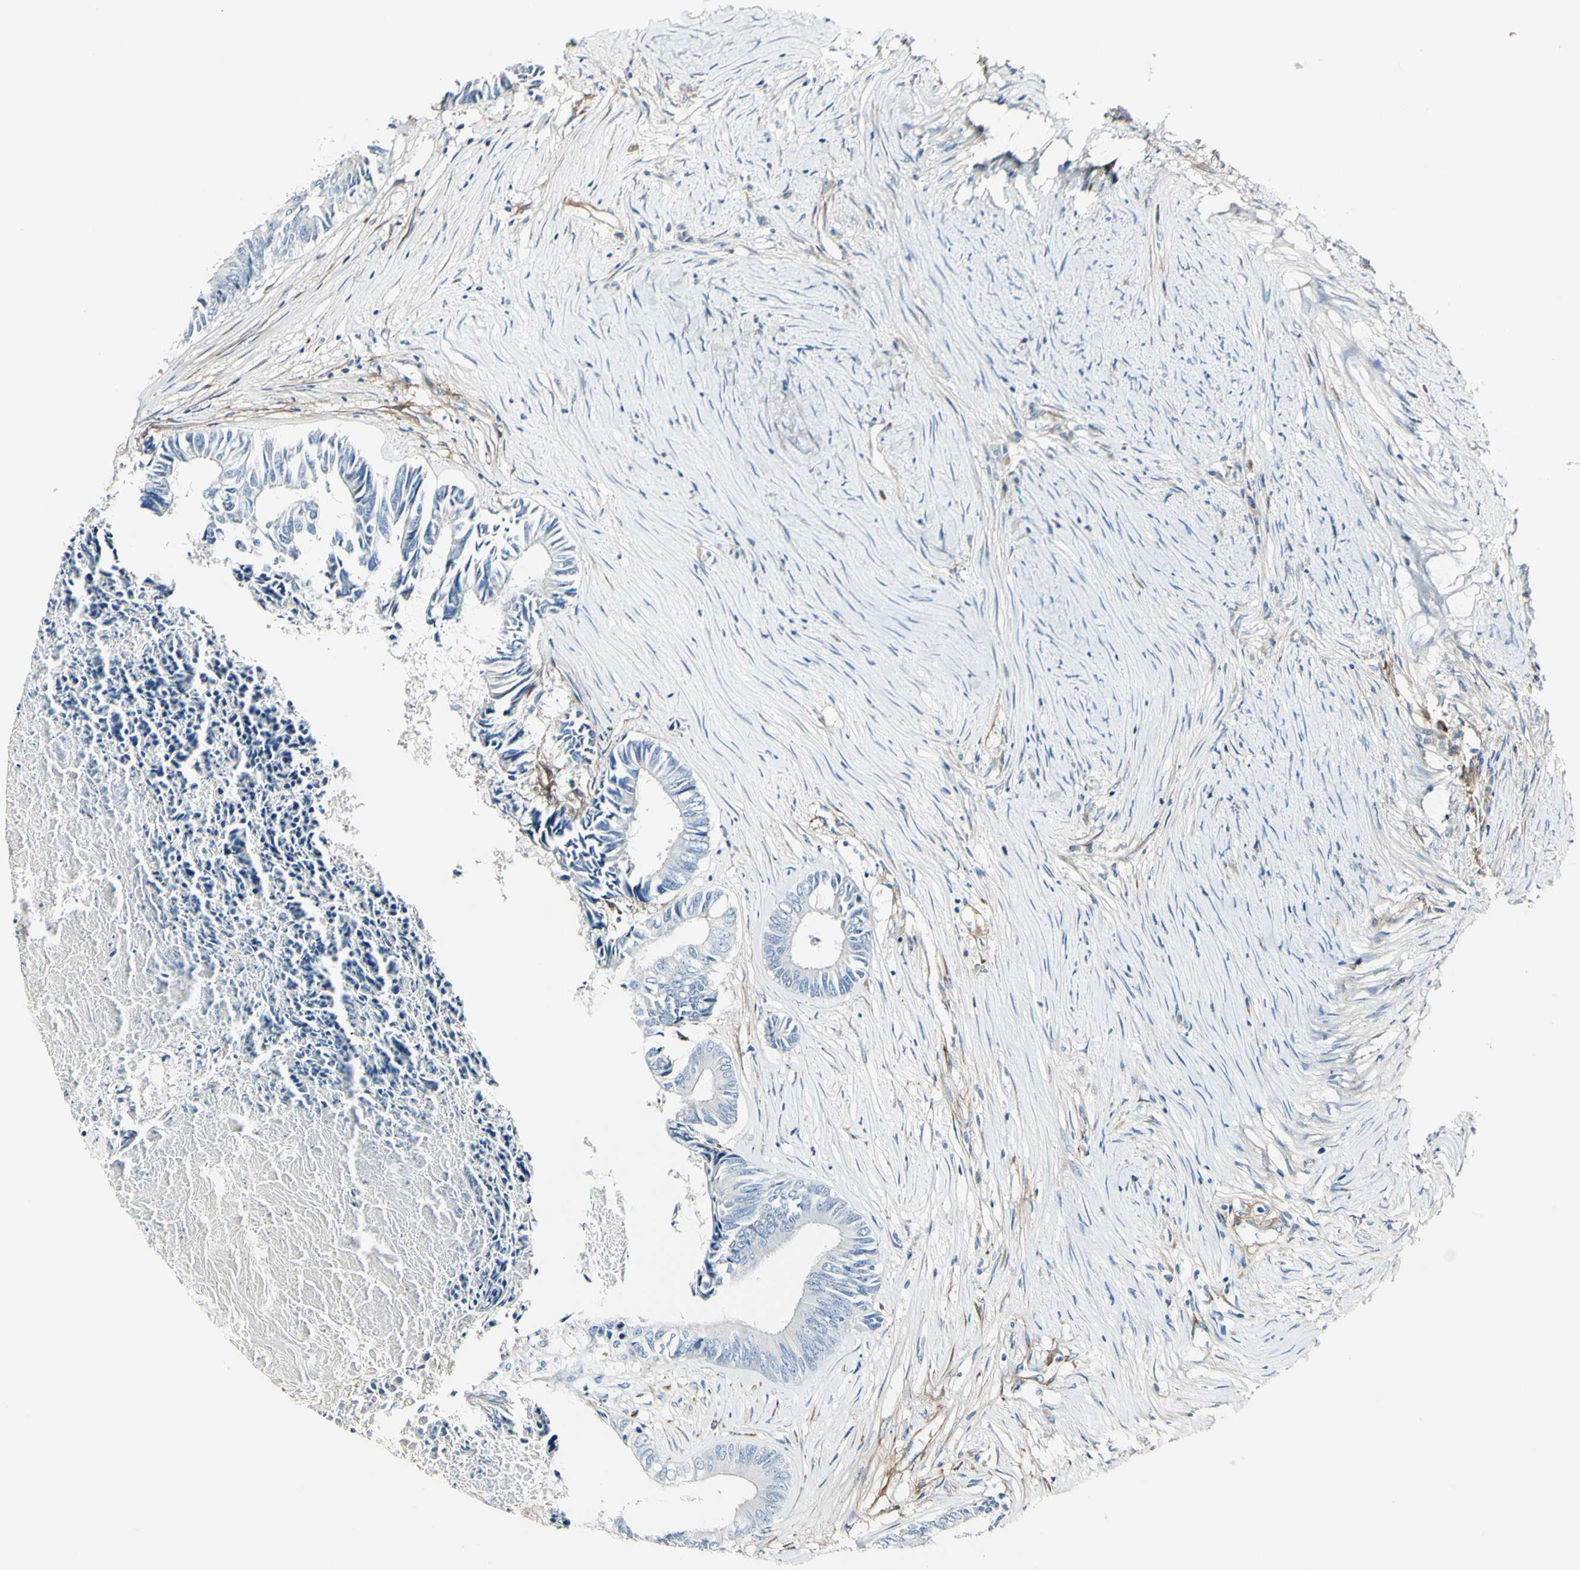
{"staining": {"intensity": "negative", "quantity": "none", "location": "none"}, "tissue": "colorectal cancer", "cell_type": "Tumor cells", "image_type": "cancer", "snomed": [{"axis": "morphology", "description": "Adenocarcinoma, NOS"}, {"axis": "topography", "description": "Rectum"}], "caption": "IHC image of human adenocarcinoma (colorectal) stained for a protein (brown), which demonstrates no staining in tumor cells. Brightfield microscopy of immunohistochemistry (IHC) stained with DAB (brown) and hematoxylin (blue), captured at high magnification.", "gene": "COL6A3", "patient": {"sex": "male", "age": 63}}